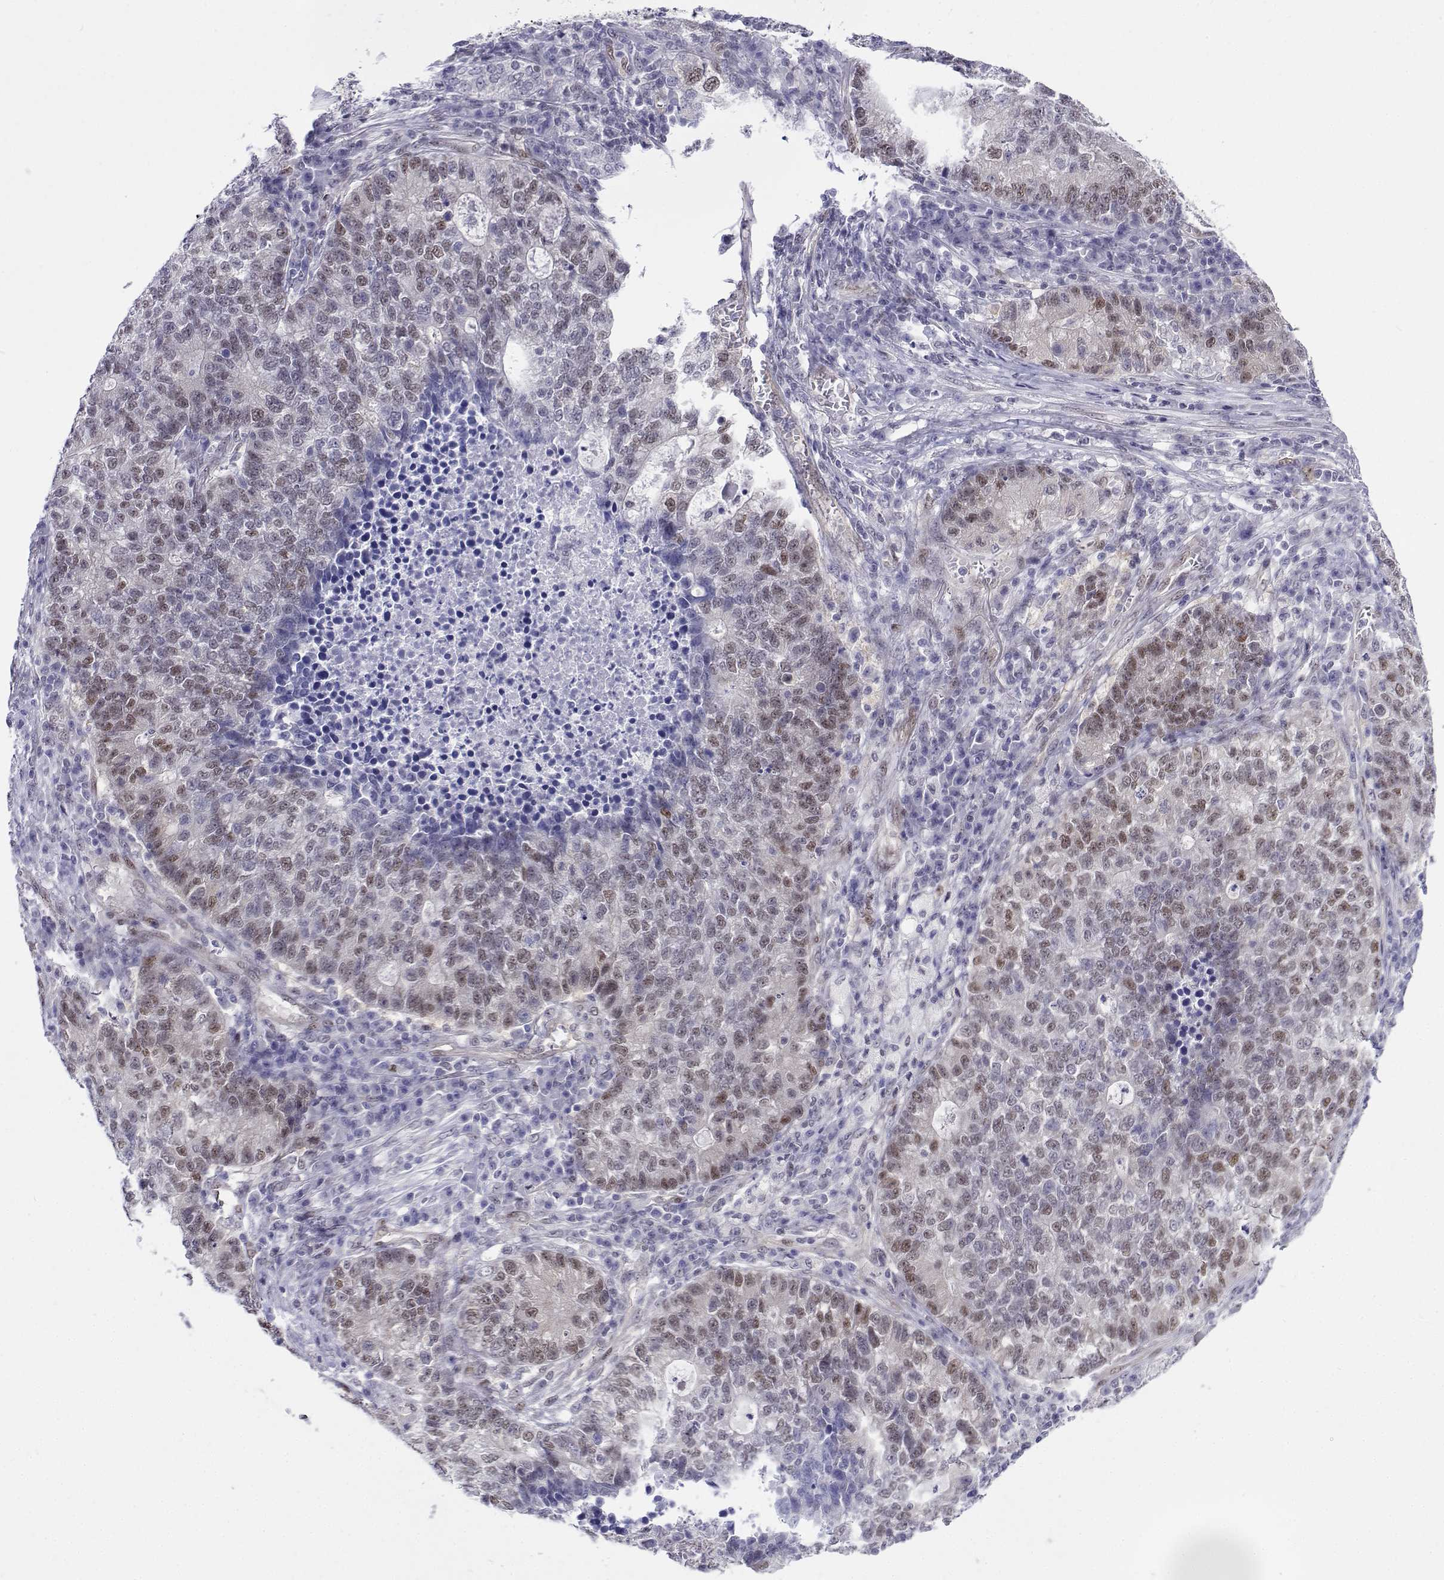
{"staining": {"intensity": "weak", "quantity": "25%-75%", "location": "nuclear"}, "tissue": "lung cancer", "cell_type": "Tumor cells", "image_type": "cancer", "snomed": [{"axis": "morphology", "description": "Adenocarcinoma, NOS"}, {"axis": "topography", "description": "Lung"}], "caption": "The image reveals immunohistochemical staining of lung adenocarcinoma. There is weak nuclear positivity is present in about 25%-75% of tumor cells.", "gene": "ERF", "patient": {"sex": "male", "age": 57}}